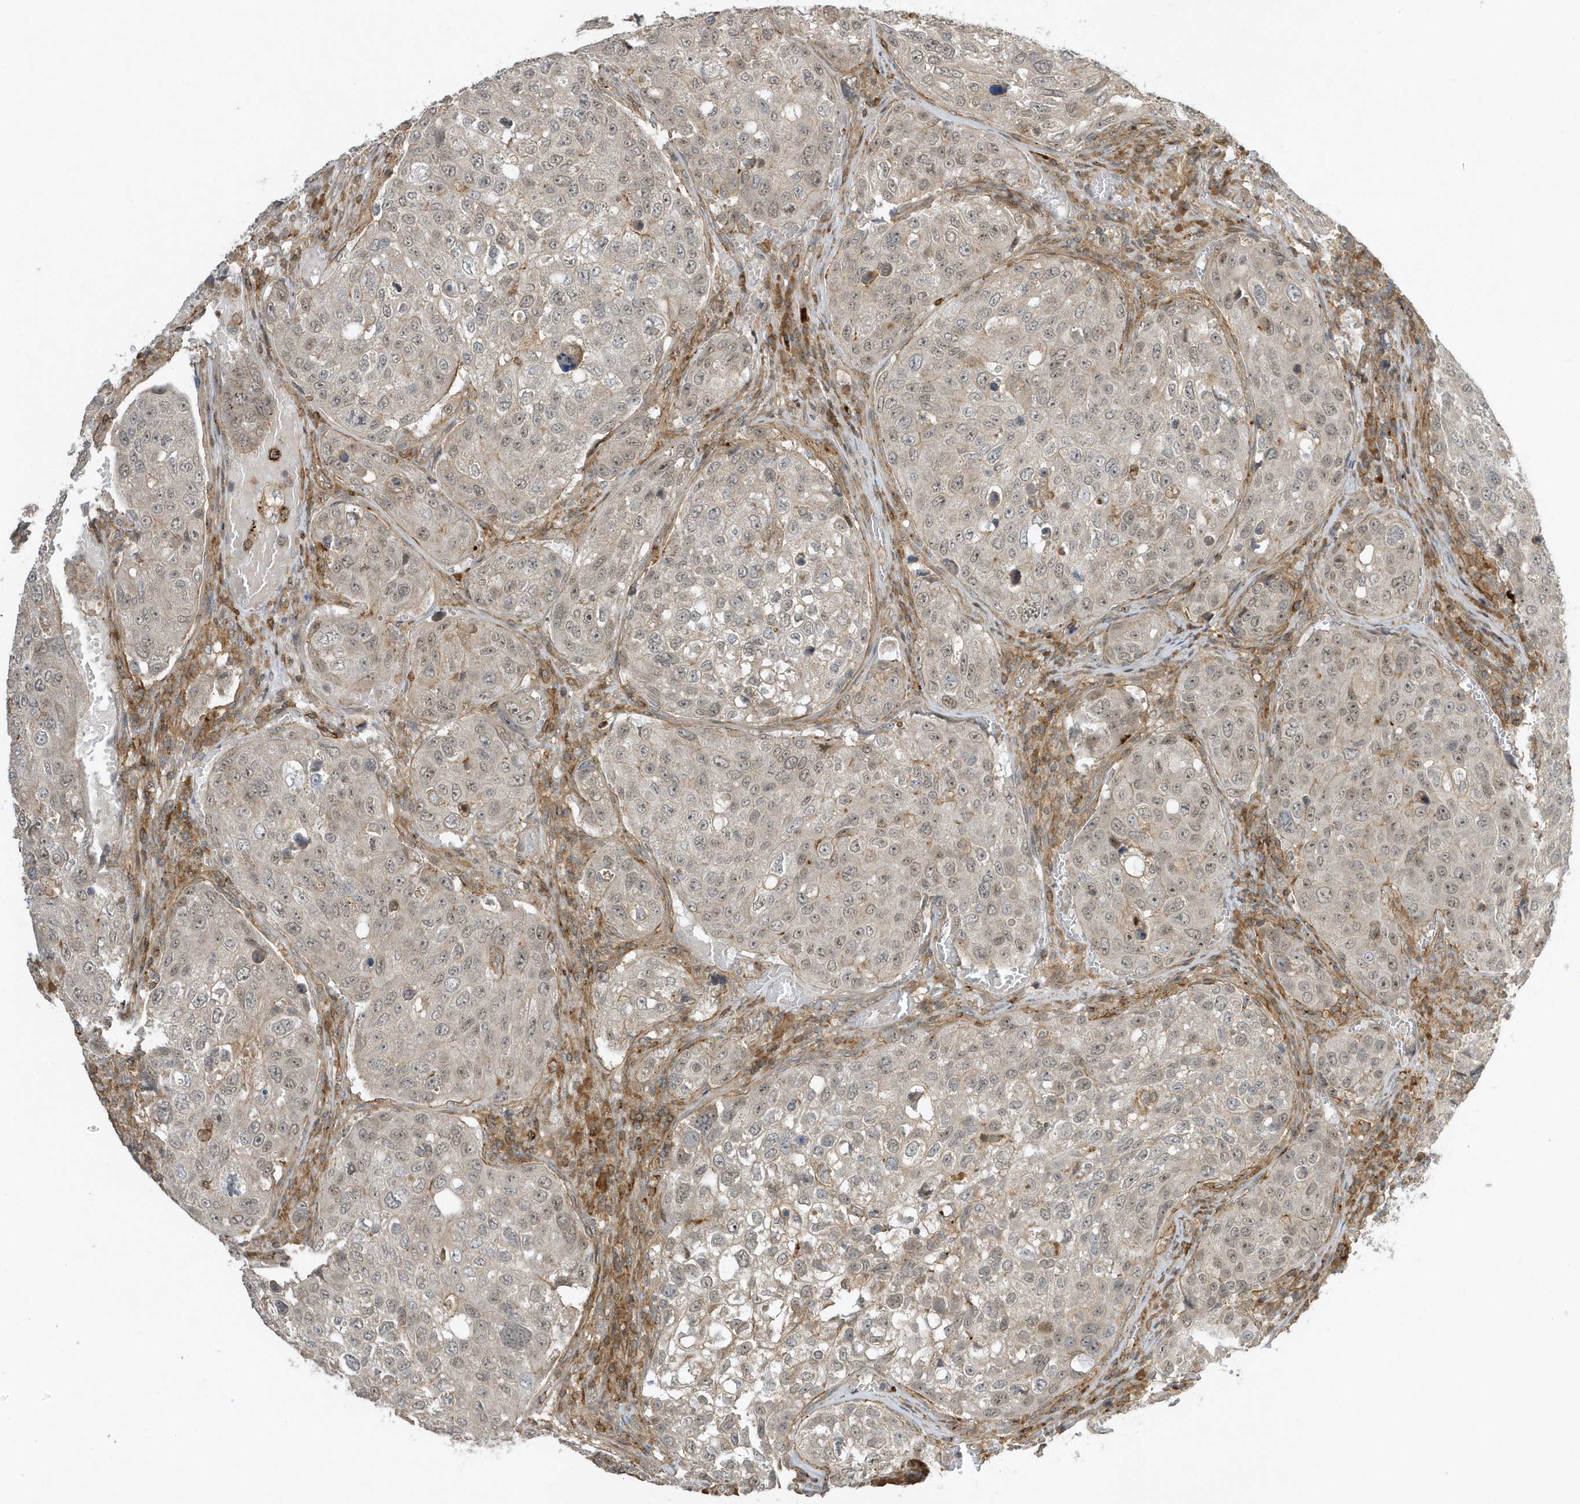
{"staining": {"intensity": "weak", "quantity": "<25%", "location": "cytoplasmic/membranous"}, "tissue": "urothelial cancer", "cell_type": "Tumor cells", "image_type": "cancer", "snomed": [{"axis": "morphology", "description": "Urothelial carcinoma, High grade"}, {"axis": "topography", "description": "Lymph node"}, {"axis": "topography", "description": "Urinary bladder"}], "caption": "A high-resolution photomicrograph shows immunohistochemistry staining of urothelial cancer, which shows no significant expression in tumor cells.", "gene": "ZBTB8A", "patient": {"sex": "male", "age": 51}}